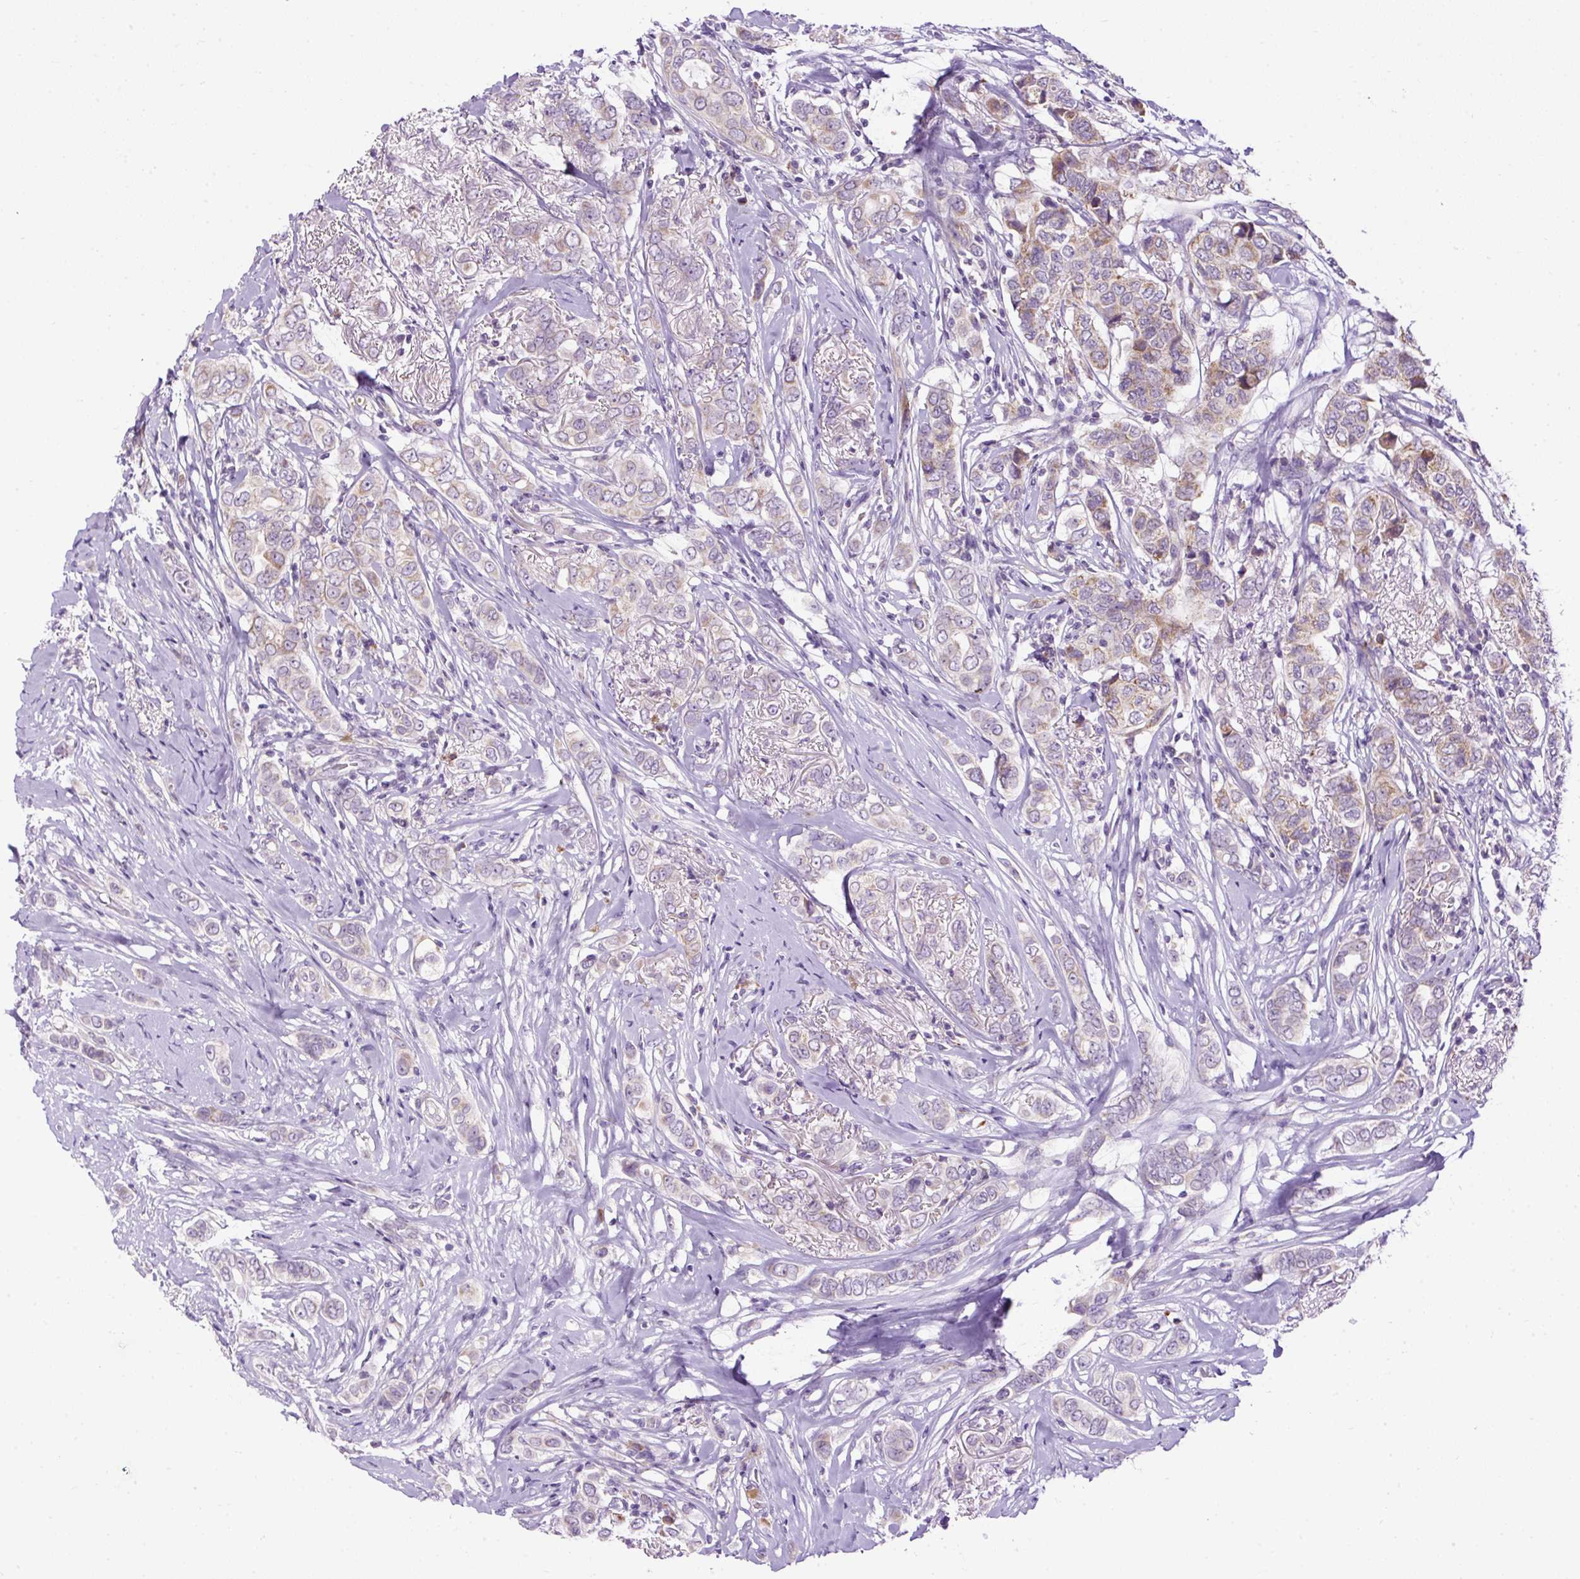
{"staining": {"intensity": "weak", "quantity": "25%-75%", "location": "cytoplasmic/membranous"}, "tissue": "breast cancer", "cell_type": "Tumor cells", "image_type": "cancer", "snomed": [{"axis": "morphology", "description": "Lobular carcinoma"}, {"axis": "topography", "description": "Breast"}], "caption": "This image demonstrates breast lobular carcinoma stained with IHC to label a protein in brown. The cytoplasmic/membranous of tumor cells show weak positivity for the protein. Nuclei are counter-stained blue.", "gene": "FMC1", "patient": {"sex": "female", "age": 51}}